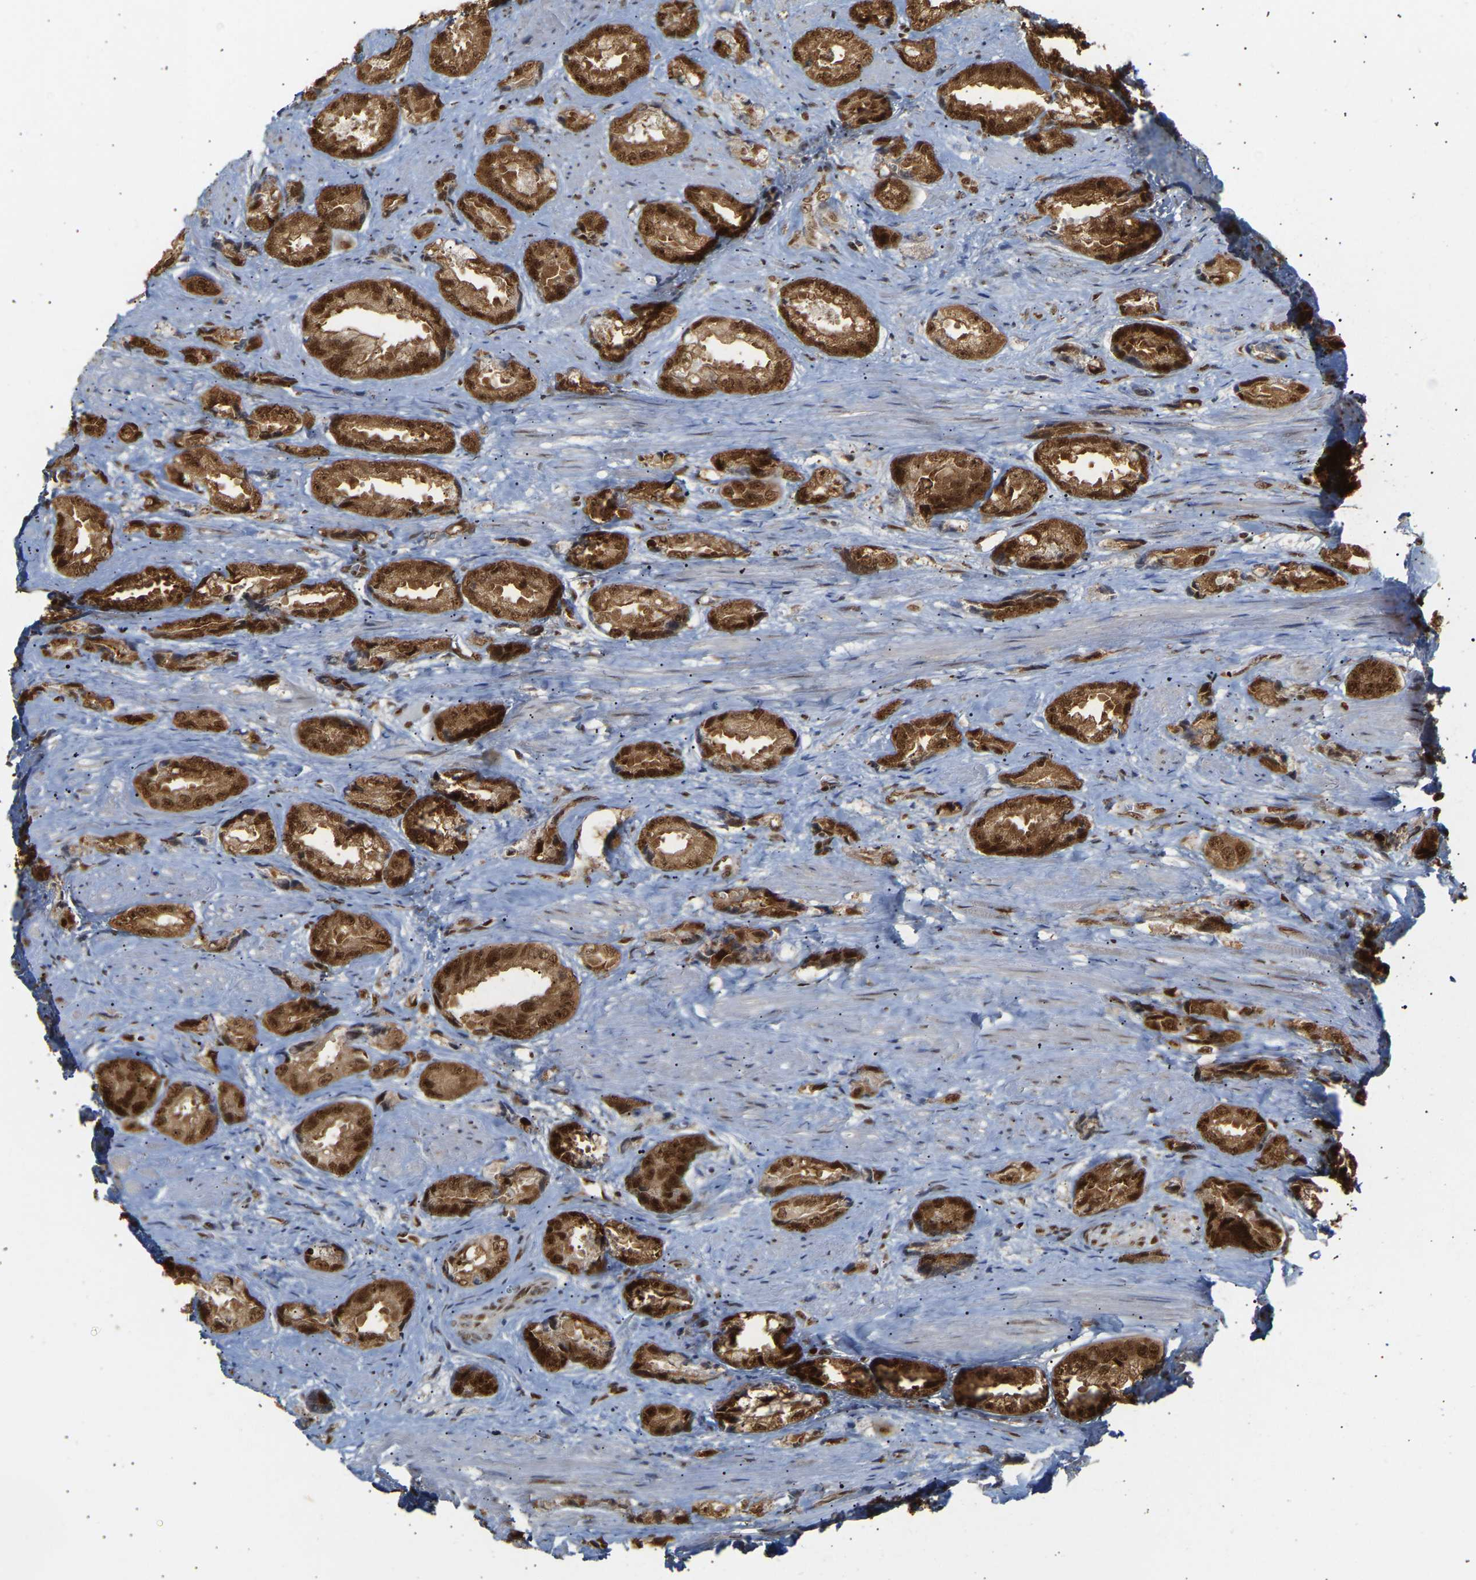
{"staining": {"intensity": "strong", "quantity": ">75%", "location": "cytoplasmic/membranous,nuclear"}, "tissue": "prostate cancer", "cell_type": "Tumor cells", "image_type": "cancer", "snomed": [{"axis": "morphology", "description": "Adenocarcinoma, High grade"}, {"axis": "topography", "description": "Prostate"}], "caption": "A histopathology image of human prostate cancer stained for a protein displays strong cytoplasmic/membranous and nuclear brown staining in tumor cells. (IHC, brightfield microscopy, high magnification).", "gene": "ALYREF", "patient": {"sex": "male", "age": 61}}